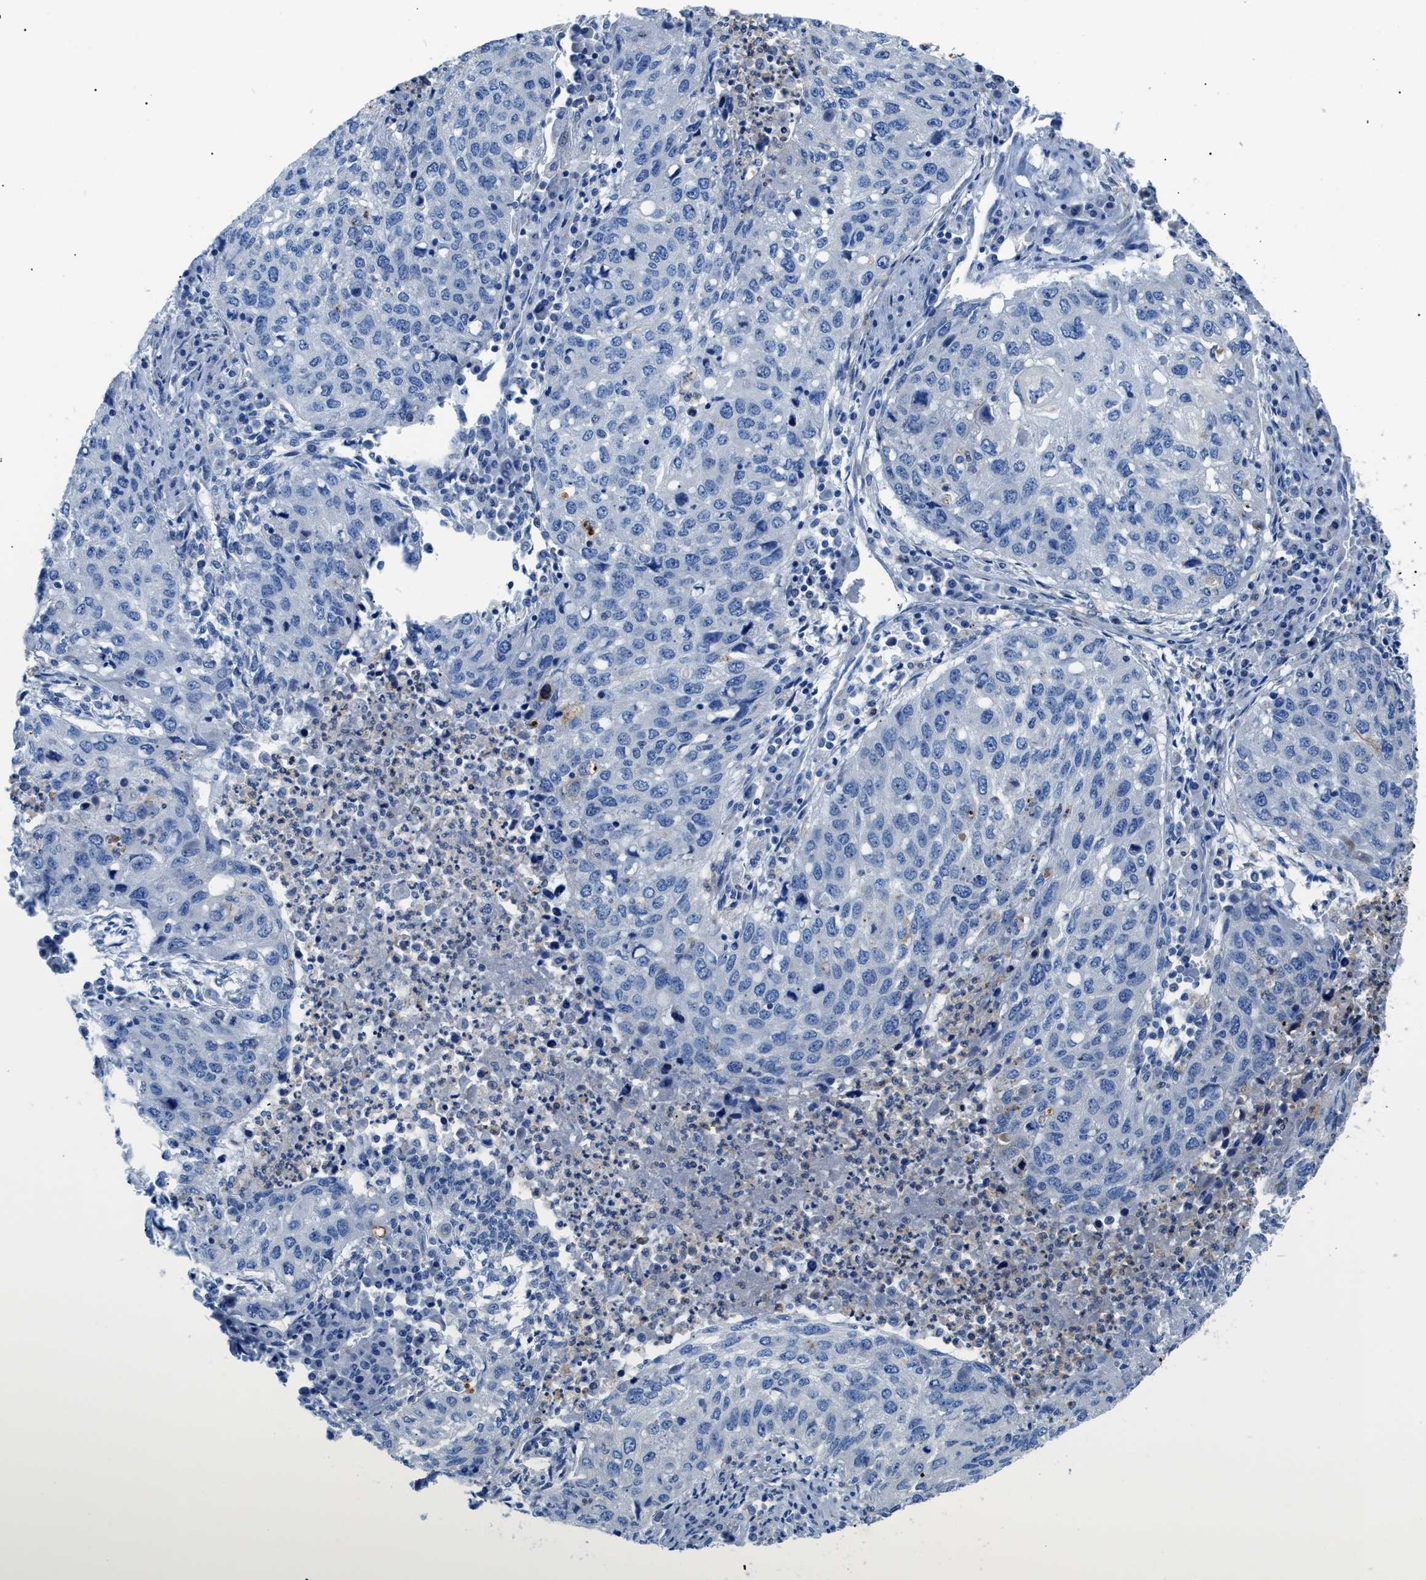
{"staining": {"intensity": "negative", "quantity": "none", "location": "none"}, "tissue": "lung cancer", "cell_type": "Tumor cells", "image_type": "cancer", "snomed": [{"axis": "morphology", "description": "Squamous cell carcinoma, NOS"}, {"axis": "topography", "description": "Lung"}], "caption": "High power microscopy micrograph of an immunohistochemistry (IHC) micrograph of lung cancer, revealing no significant staining in tumor cells.", "gene": "ITPR1", "patient": {"sex": "female", "age": 63}}